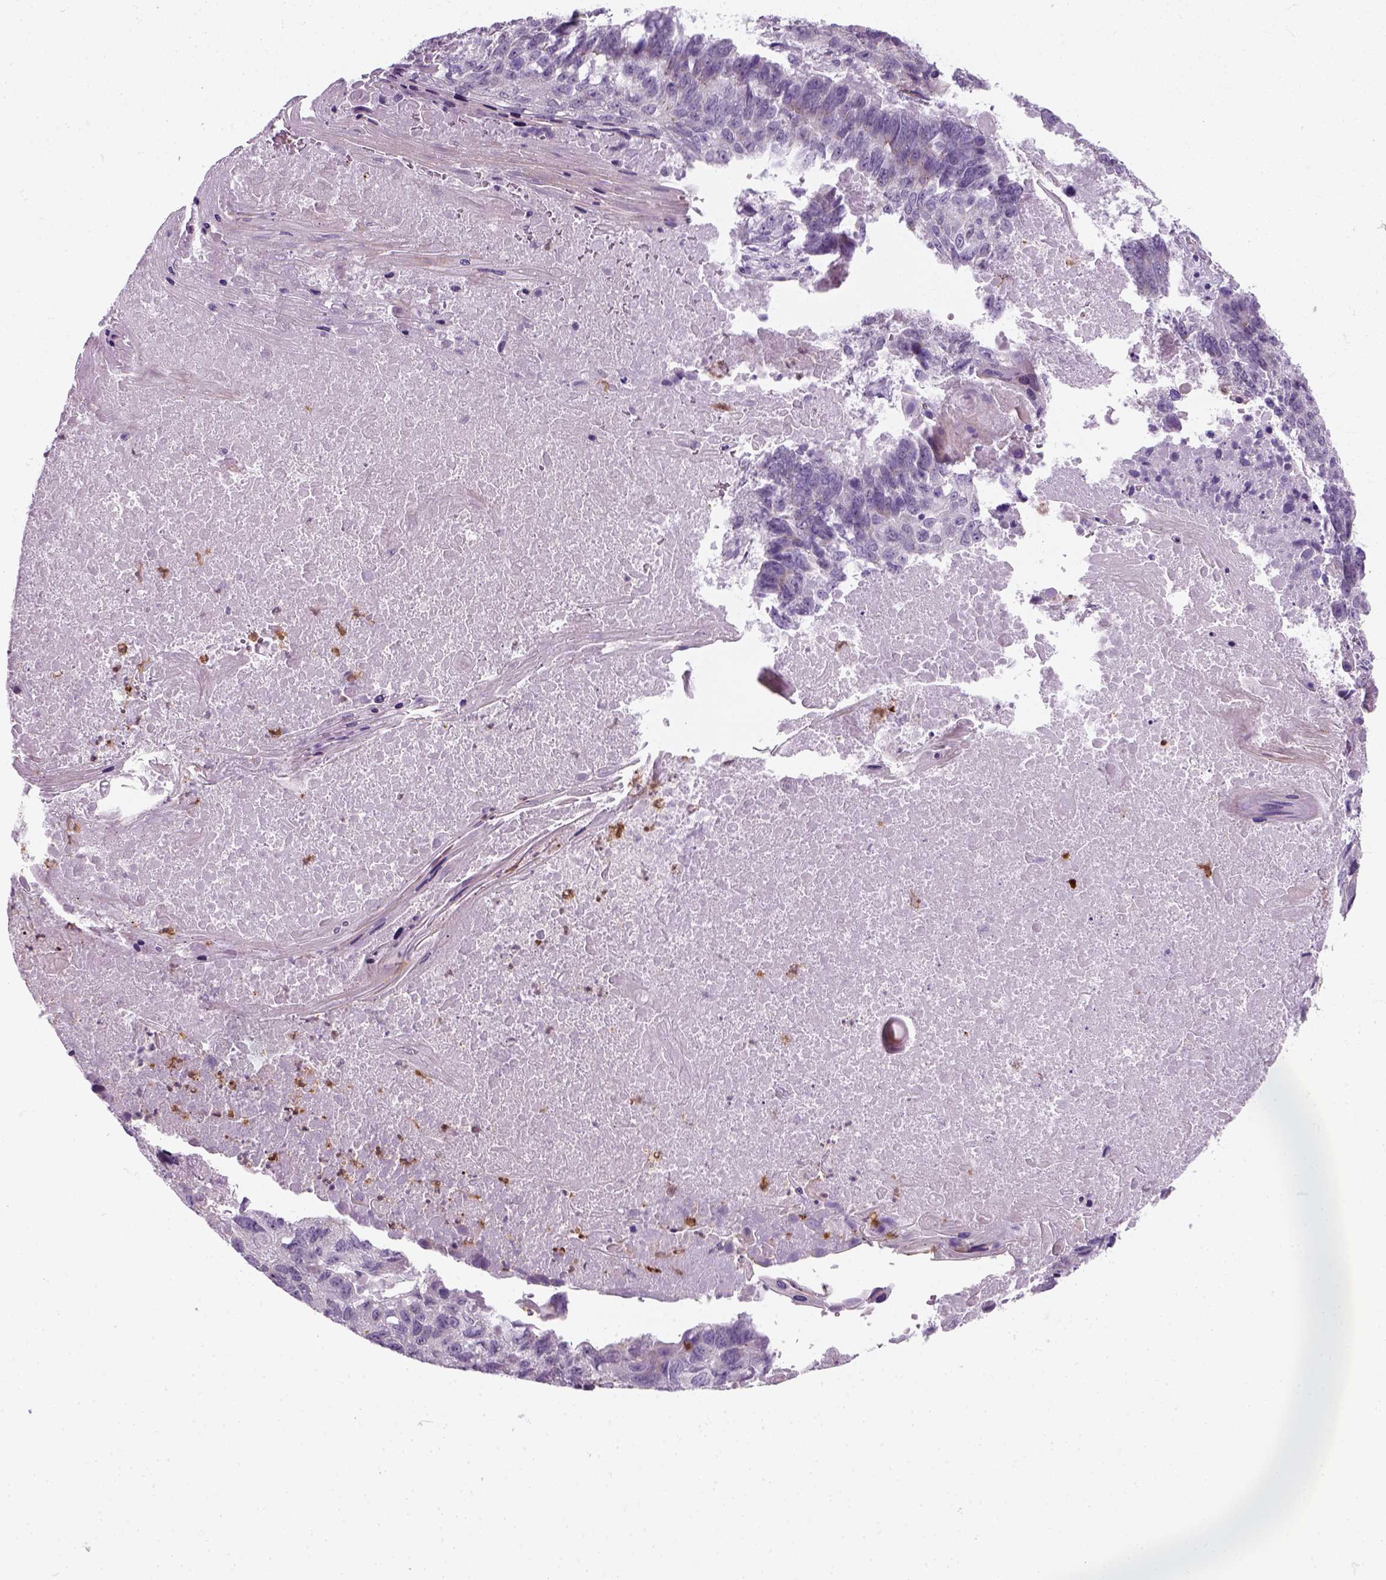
{"staining": {"intensity": "negative", "quantity": "none", "location": "none"}, "tissue": "lung cancer", "cell_type": "Tumor cells", "image_type": "cancer", "snomed": [{"axis": "morphology", "description": "Squamous cell carcinoma, NOS"}, {"axis": "topography", "description": "Lung"}], "caption": "A micrograph of squamous cell carcinoma (lung) stained for a protein shows no brown staining in tumor cells. Brightfield microscopy of immunohistochemistry stained with DAB (3,3'-diaminobenzidine) (brown) and hematoxylin (blue), captured at high magnification.", "gene": "IL4", "patient": {"sex": "male", "age": 73}}